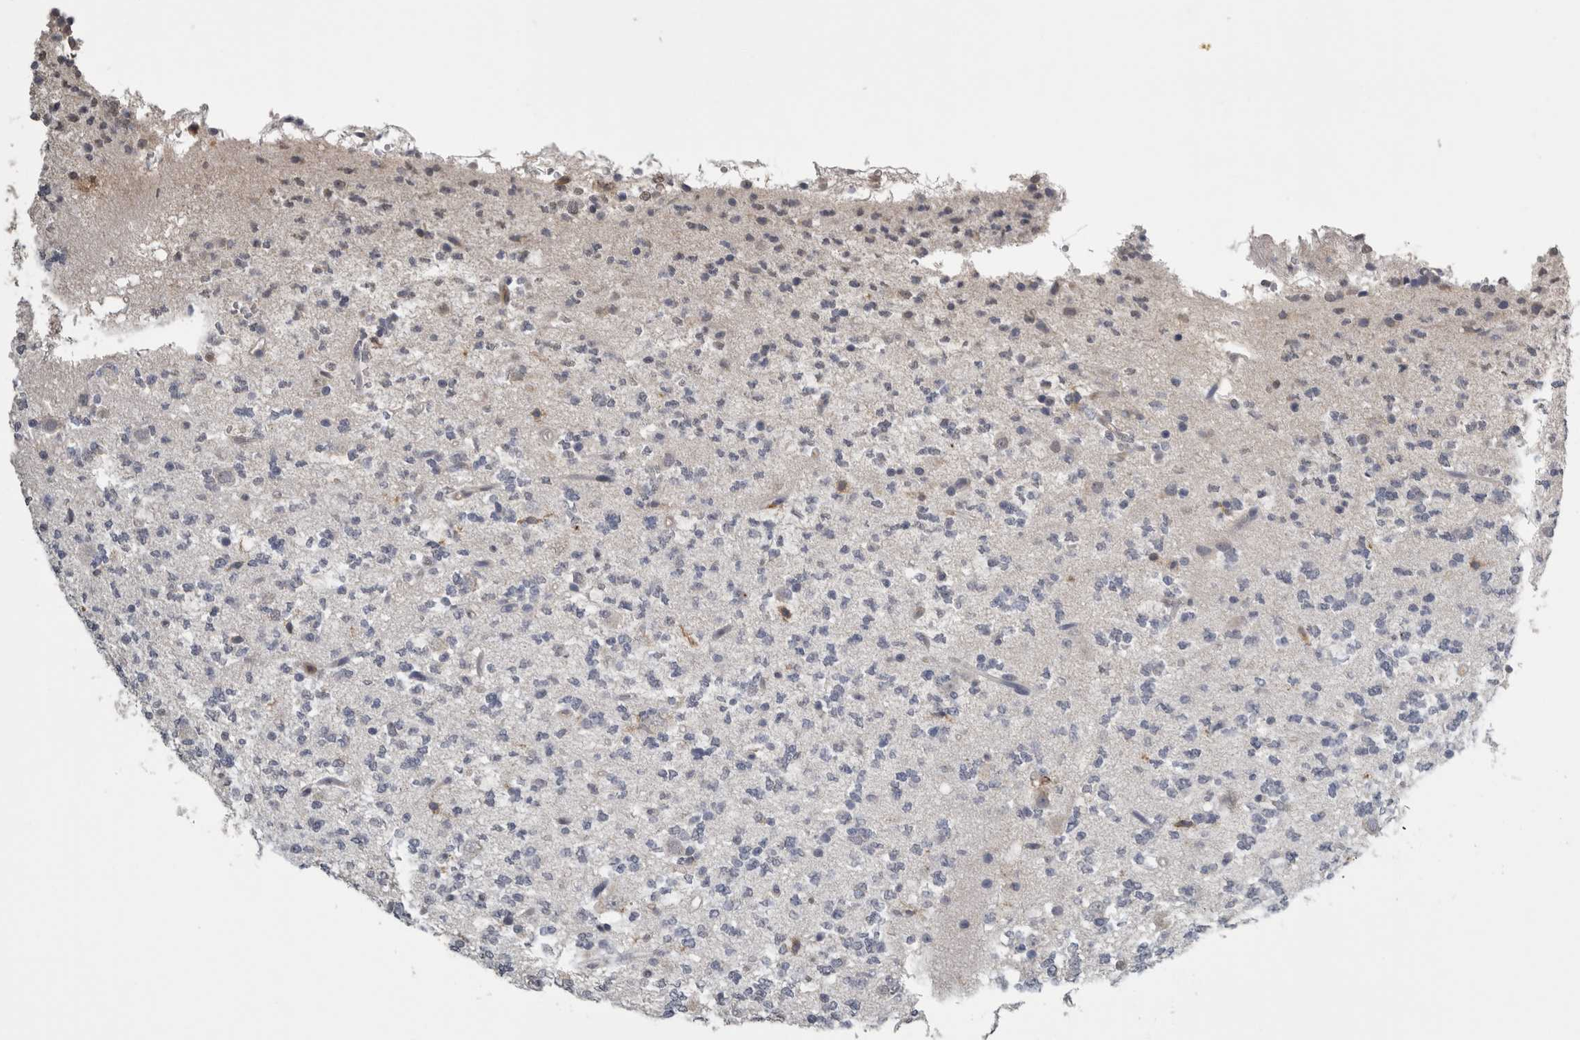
{"staining": {"intensity": "negative", "quantity": "none", "location": "none"}, "tissue": "glioma", "cell_type": "Tumor cells", "image_type": "cancer", "snomed": [{"axis": "morphology", "description": "Glioma, malignant, Low grade"}, {"axis": "topography", "description": "Brain"}], "caption": "Image shows no protein expression in tumor cells of glioma tissue.", "gene": "PIK3AP1", "patient": {"sex": "male", "age": 38}}